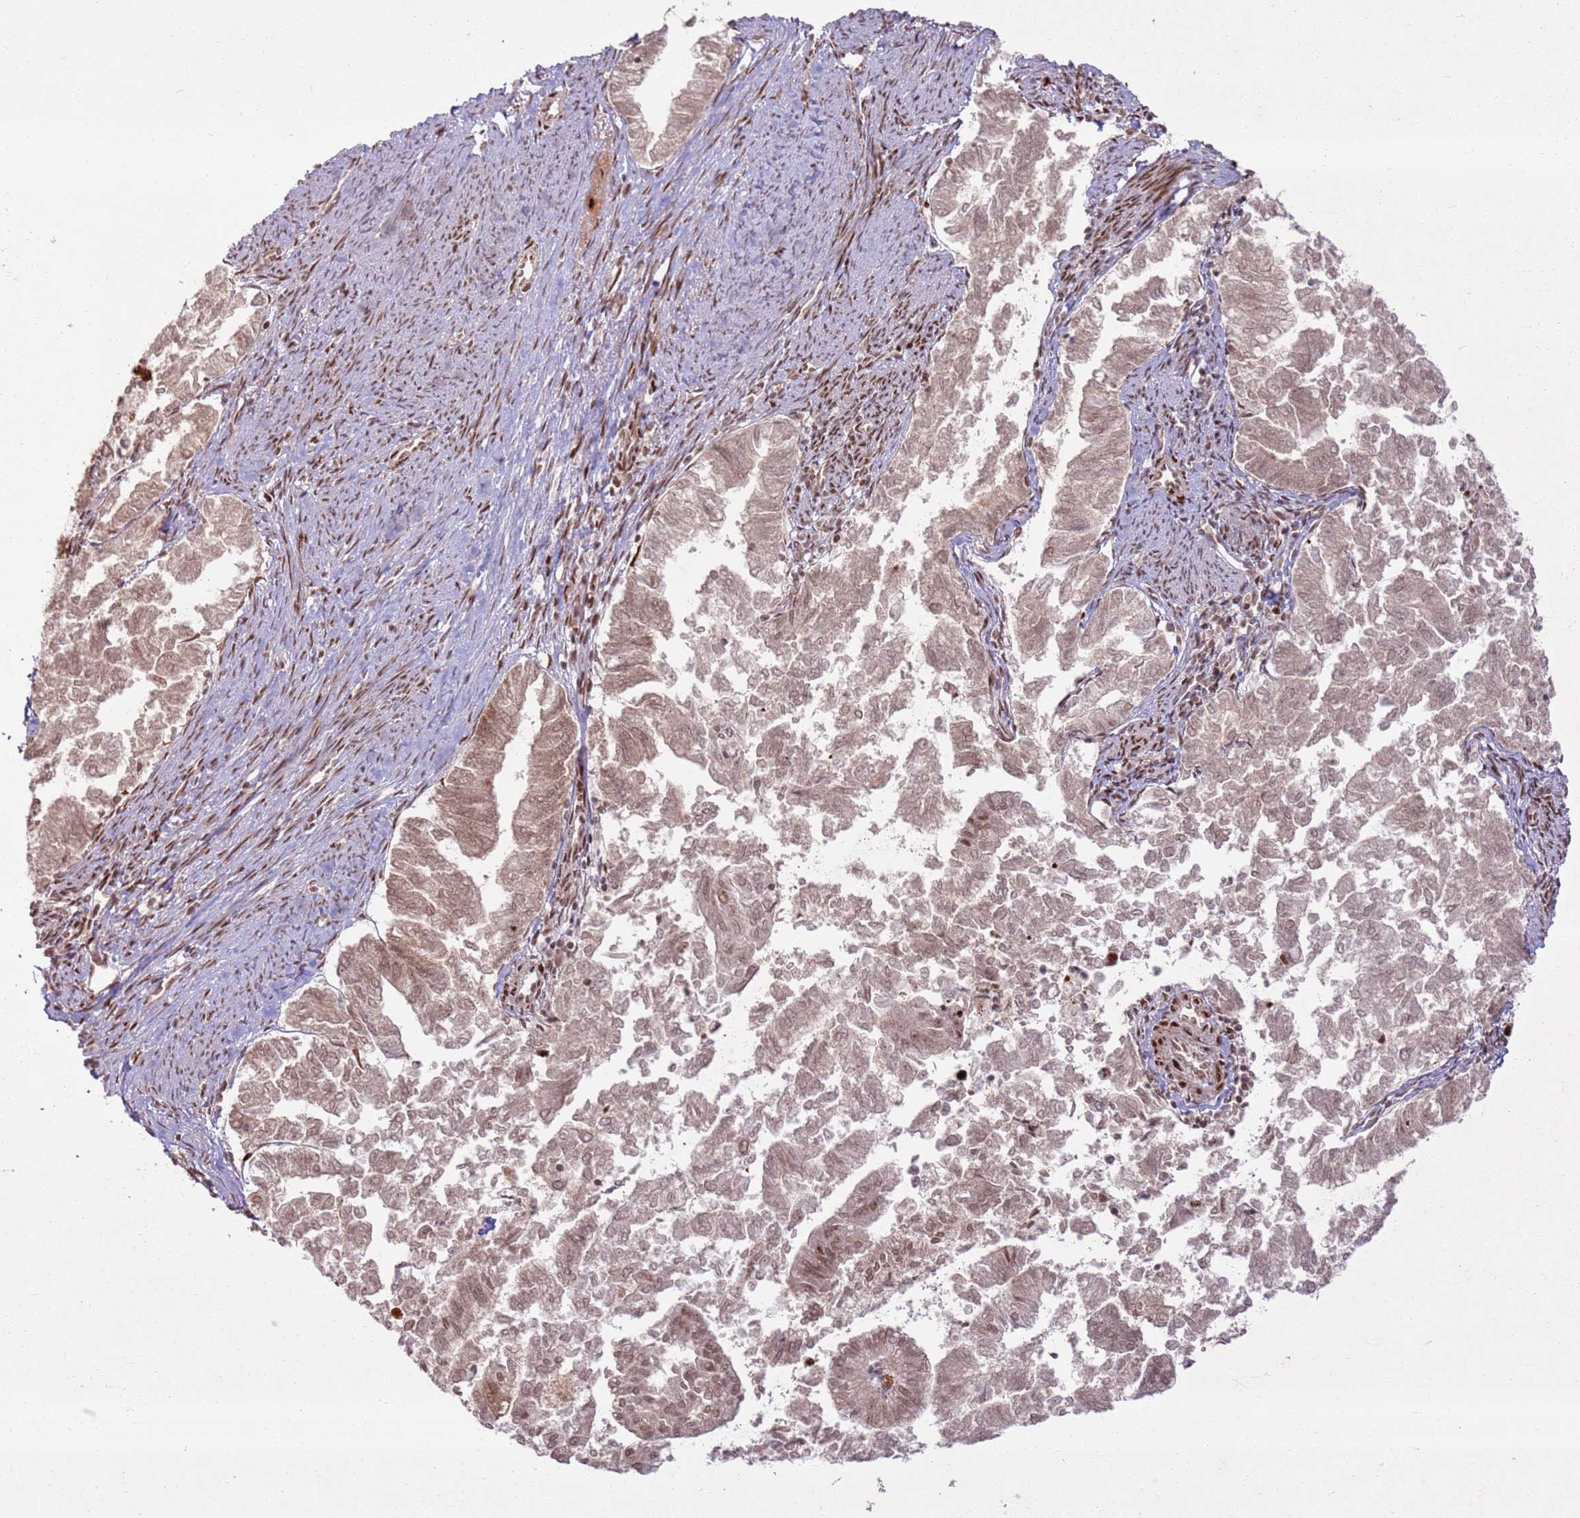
{"staining": {"intensity": "moderate", "quantity": ">75%", "location": "cytoplasmic/membranous,nuclear"}, "tissue": "endometrial cancer", "cell_type": "Tumor cells", "image_type": "cancer", "snomed": [{"axis": "morphology", "description": "Adenocarcinoma, NOS"}, {"axis": "topography", "description": "Endometrium"}], "caption": "A micrograph of adenocarcinoma (endometrial) stained for a protein displays moderate cytoplasmic/membranous and nuclear brown staining in tumor cells.", "gene": "KLHL36", "patient": {"sex": "female", "age": 79}}